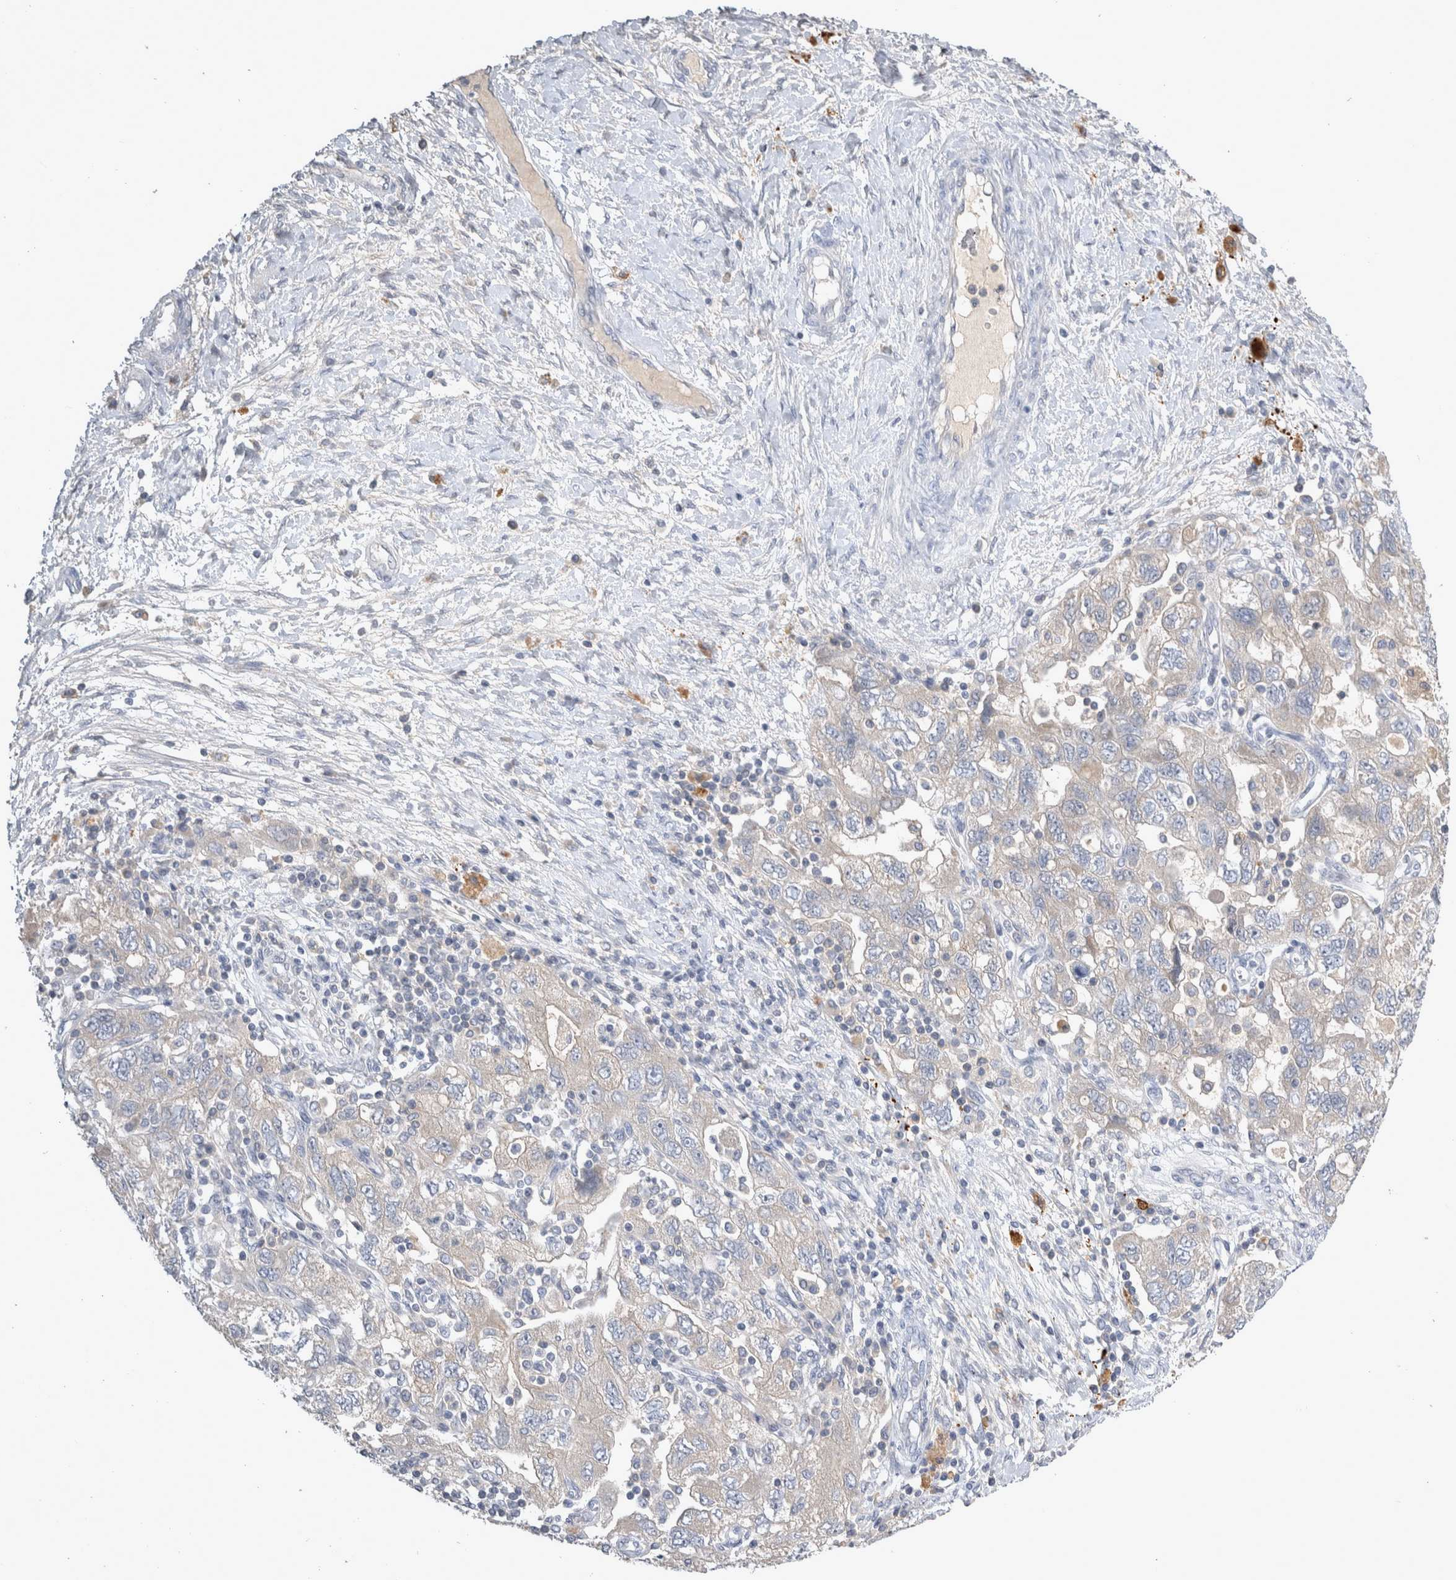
{"staining": {"intensity": "negative", "quantity": "none", "location": "none"}, "tissue": "ovarian cancer", "cell_type": "Tumor cells", "image_type": "cancer", "snomed": [{"axis": "morphology", "description": "Carcinoma, NOS"}, {"axis": "morphology", "description": "Cystadenocarcinoma, serous, NOS"}, {"axis": "topography", "description": "Ovary"}], "caption": "The immunohistochemistry (IHC) image has no significant expression in tumor cells of ovarian cancer tissue.", "gene": "SLC22A11", "patient": {"sex": "female", "age": 69}}